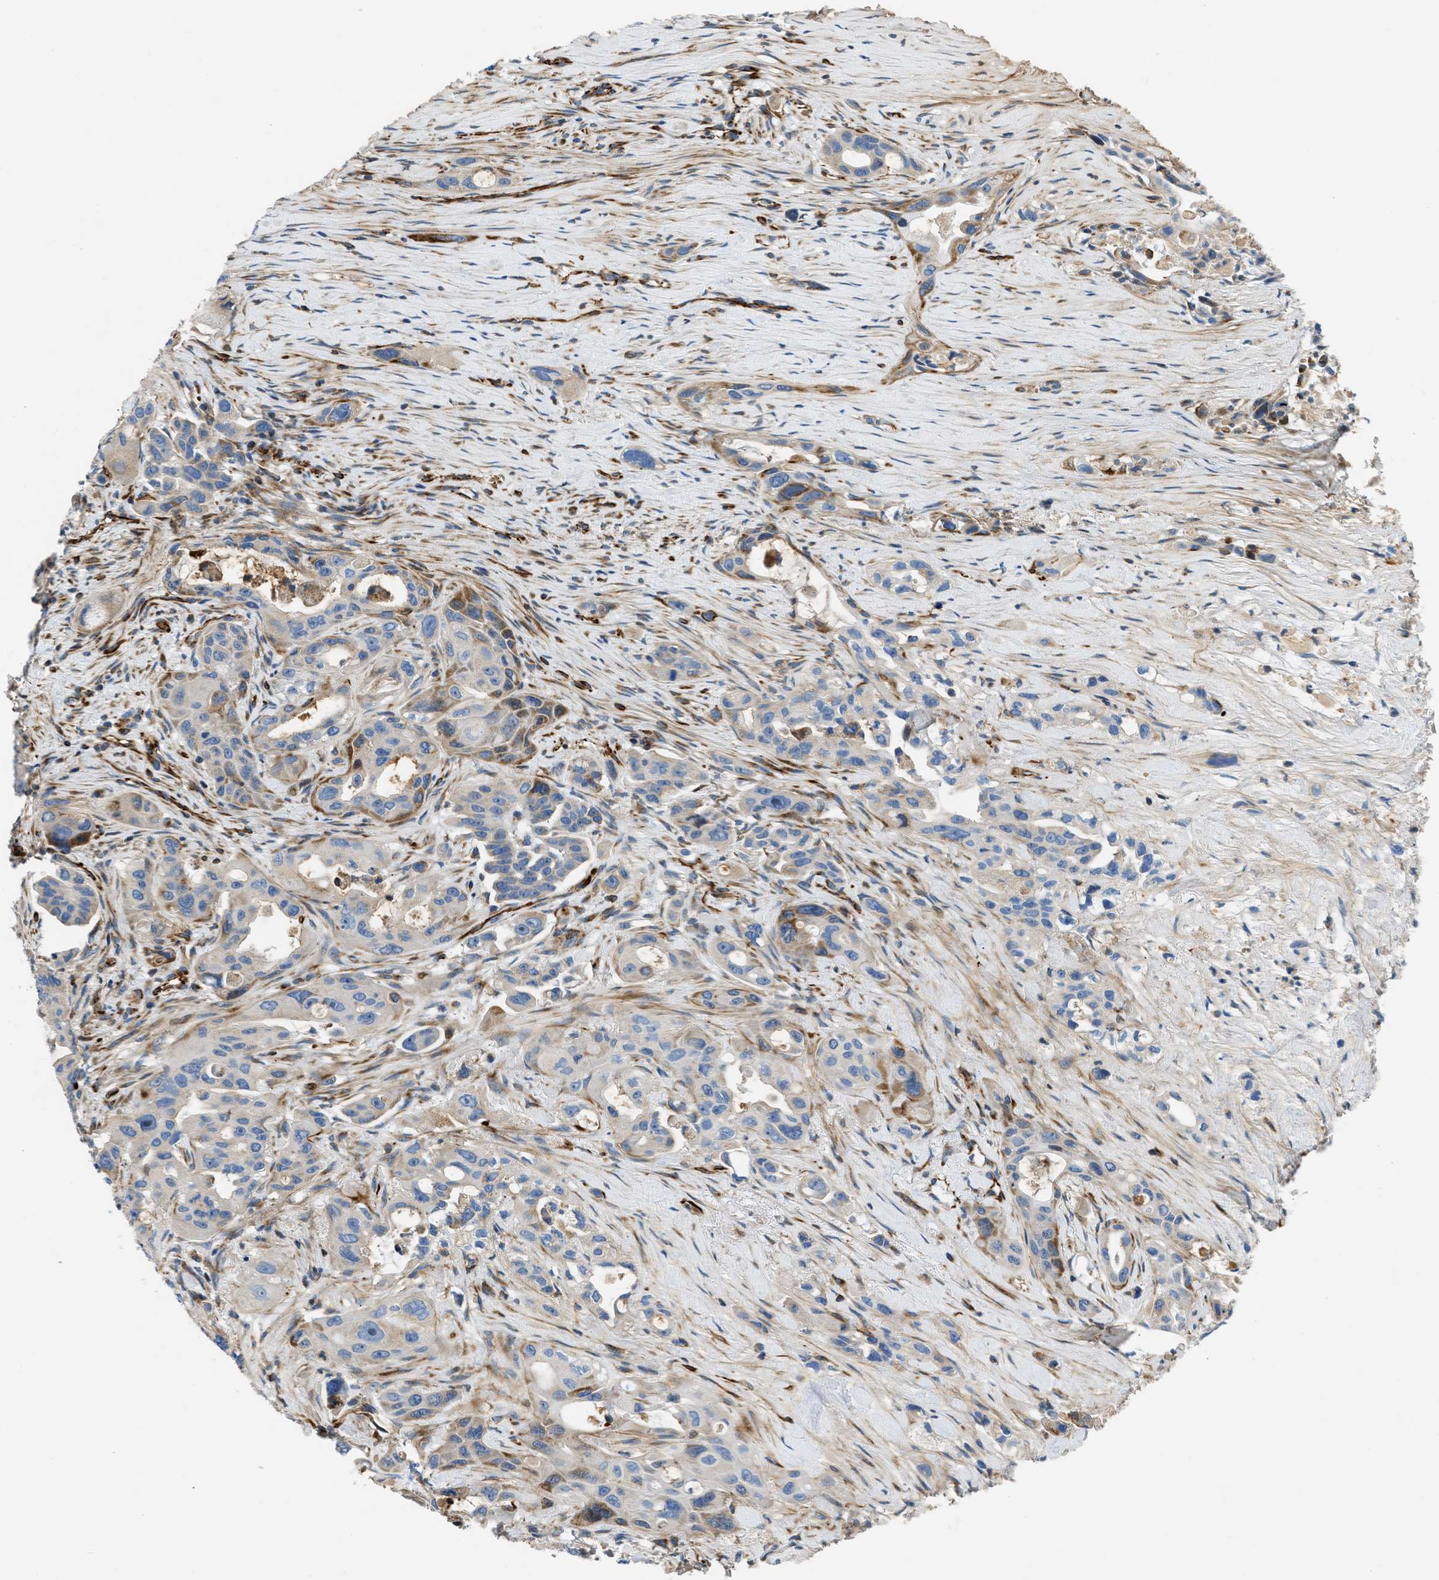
{"staining": {"intensity": "weak", "quantity": "<25%", "location": "cytoplasmic/membranous"}, "tissue": "pancreatic cancer", "cell_type": "Tumor cells", "image_type": "cancer", "snomed": [{"axis": "morphology", "description": "Adenocarcinoma, NOS"}, {"axis": "topography", "description": "Pancreas"}], "caption": "Immunohistochemistry (IHC) photomicrograph of neoplastic tissue: pancreatic cancer stained with DAB (3,3'-diaminobenzidine) exhibits no significant protein positivity in tumor cells. (Stains: DAB immunohistochemistry (IHC) with hematoxylin counter stain, Microscopy: brightfield microscopy at high magnification).", "gene": "ULK4", "patient": {"sex": "male", "age": 53}}